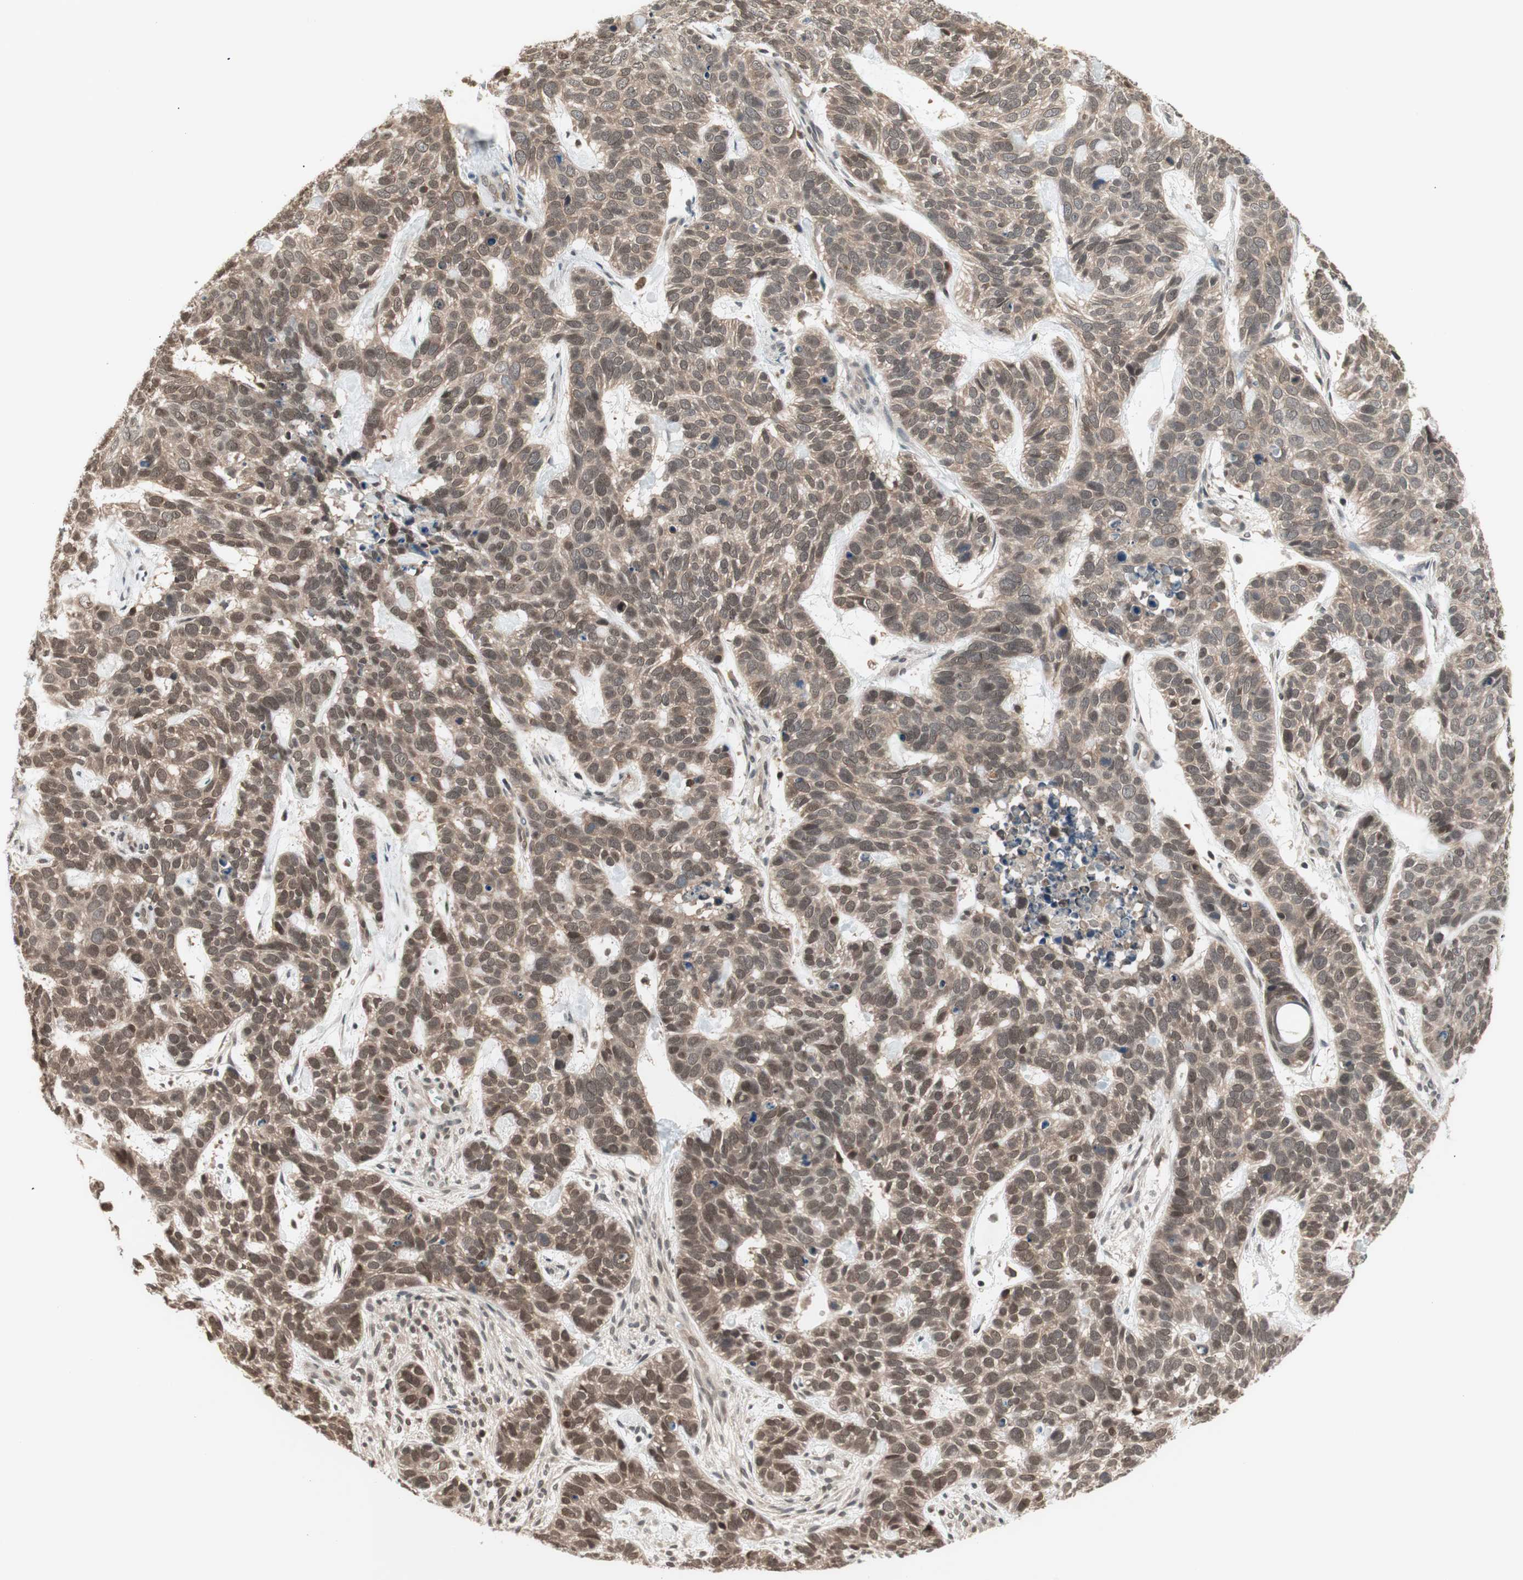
{"staining": {"intensity": "weak", "quantity": ">75%", "location": "cytoplasmic/membranous"}, "tissue": "skin cancer", "cell_type": "Tumor cells", "image_type": "cancer", "snomed": [{"axis": "morphology", "description": "Basal cell carcinoma"}, {"axis": "topography", "description": "Skin"}], "caption": "Human skin cancer (basal cell carcinoma) stained with a brown dye demonstrates weak cytoplasmic/membranous positive positivity in about >75% of tumor cells.", "gene": "UBE2I", "patient": {"sex": "male", "age": 87}}